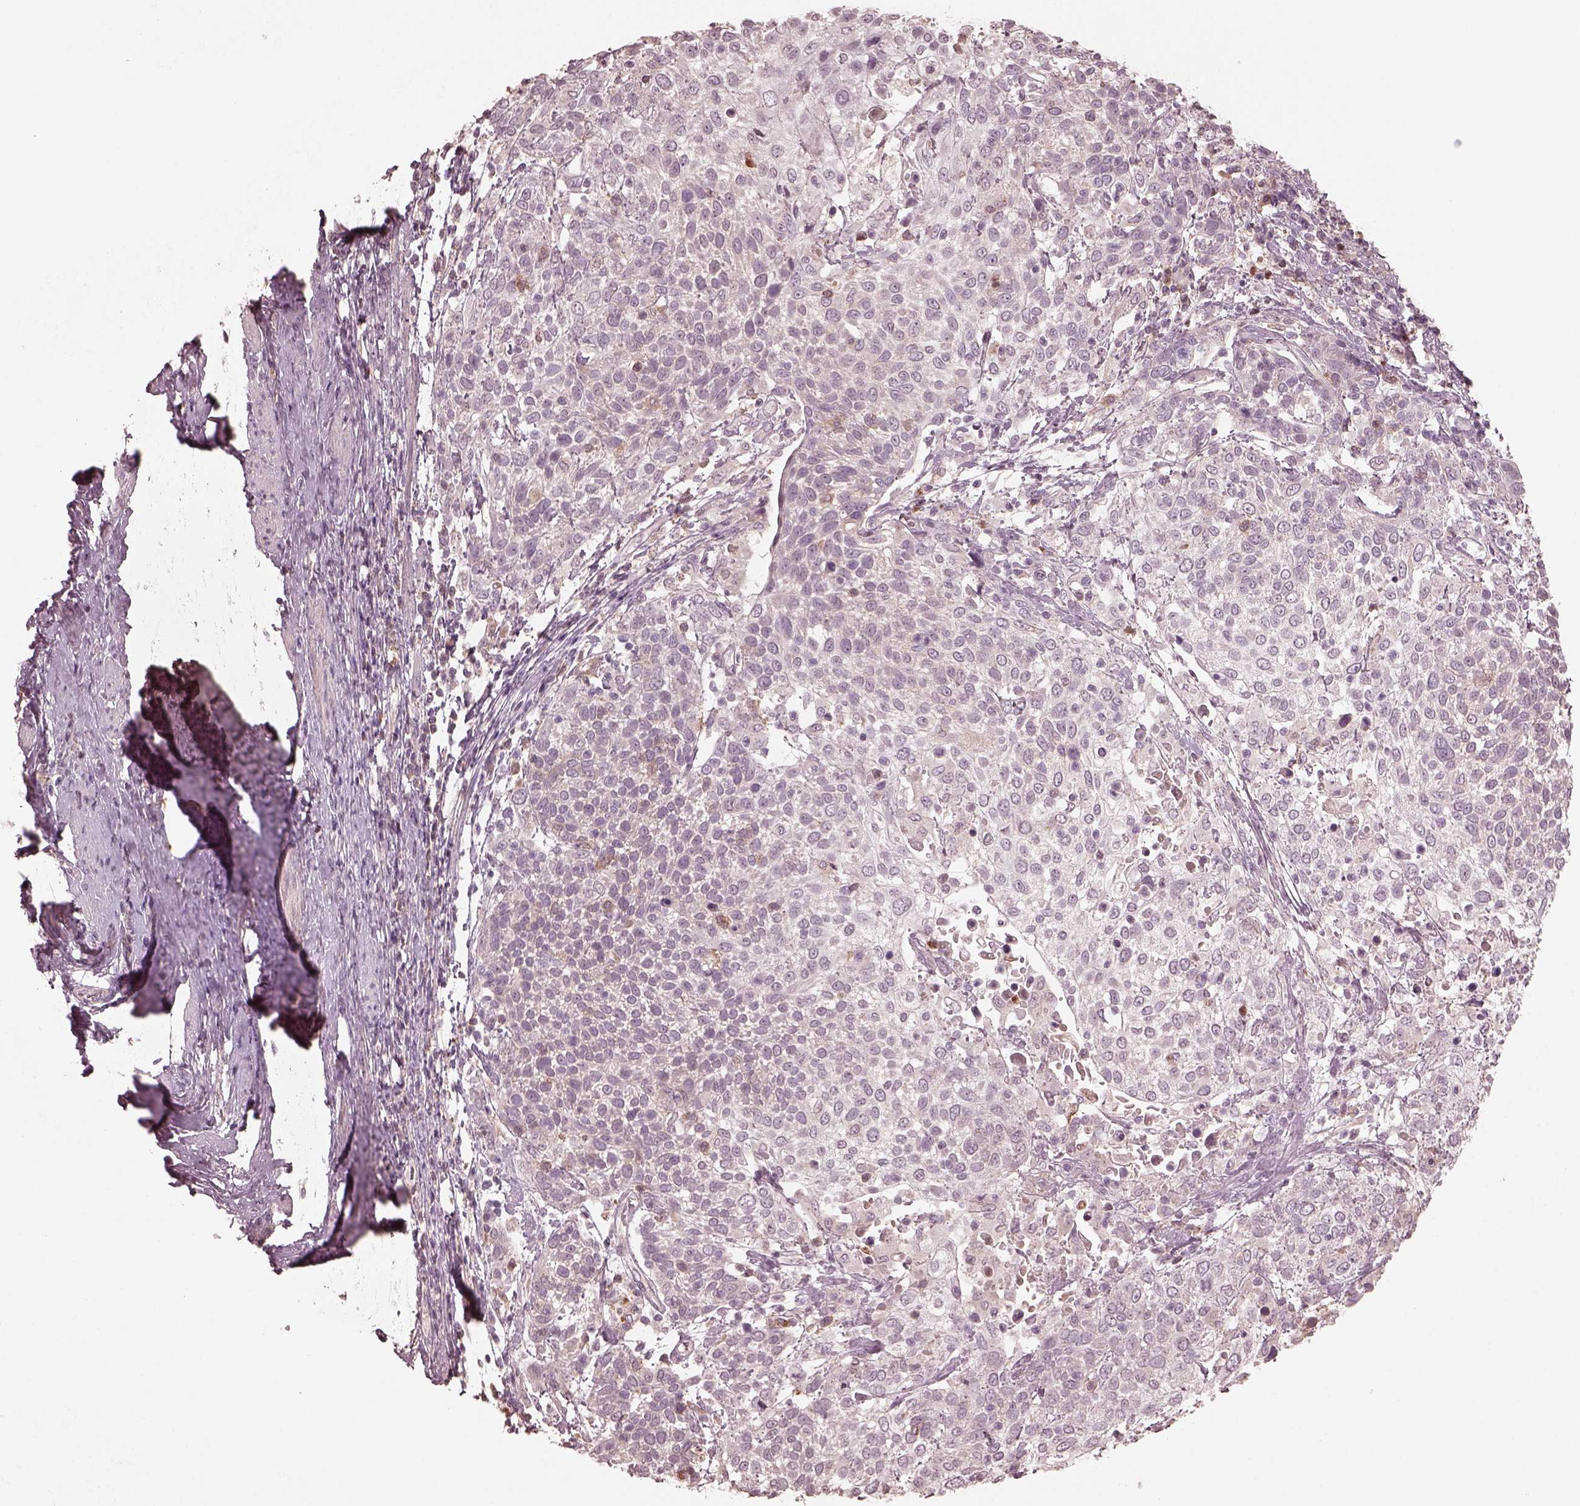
{"staining": {"intensity": "negative", "quantity": "none", "location": "none"}, "tissue": "cervical cancer", "cell_type": "Tumor cells", "image_type": "cancer", "snomed": [{"axis": "morphology", "description": "Squamous cell carcinoma, NOS"}, {"axis": "topography", "description": "Cervix"}], "caption": "There is no significant expression in tumor cells of cervical cancer (squamous cell carcinoma).", "gene": "VWA5B1", "patient": {"sex": "female", "age": 61}}